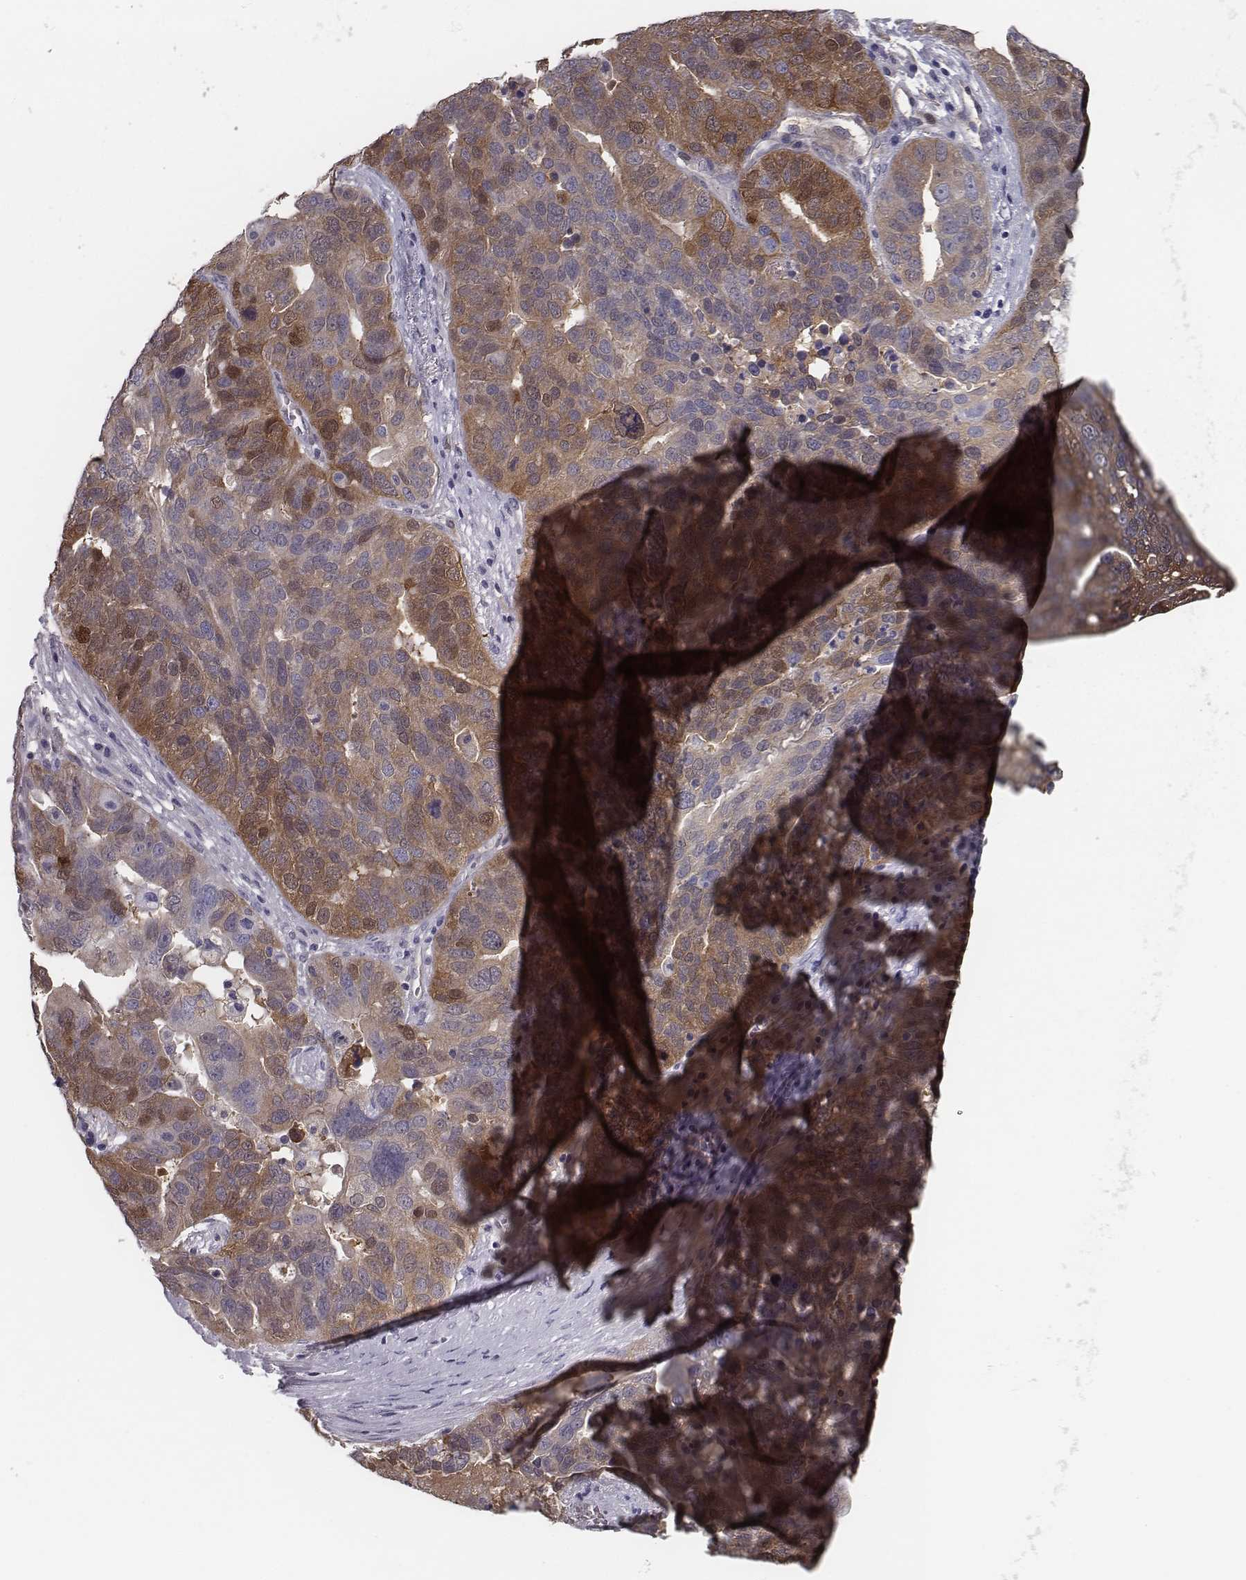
{"staining": {"intensity": "moderate", "quantity": ">75%", "location": "cytoplasmic/membranous,nuclear"}, "tissue": "ovarian cancer", "cell_type": "Tumor cells", "image_type": "cancer", "snomed": [{"axis": "morphology", "description": "Carcinoma, endometroid"}, {"axis": "topography", "description": "Soft tissue"}, {"axis": "topography", "description": "Ovary"}], "caption": "An image of human ovarian endometroid carcinoma stained for a protein shows moderate cytoplasmic/membranous and nuclear brown staining in tumor cells.", "gene": "ISYNA1", "patient": {"sex": "female", "age": 52}}